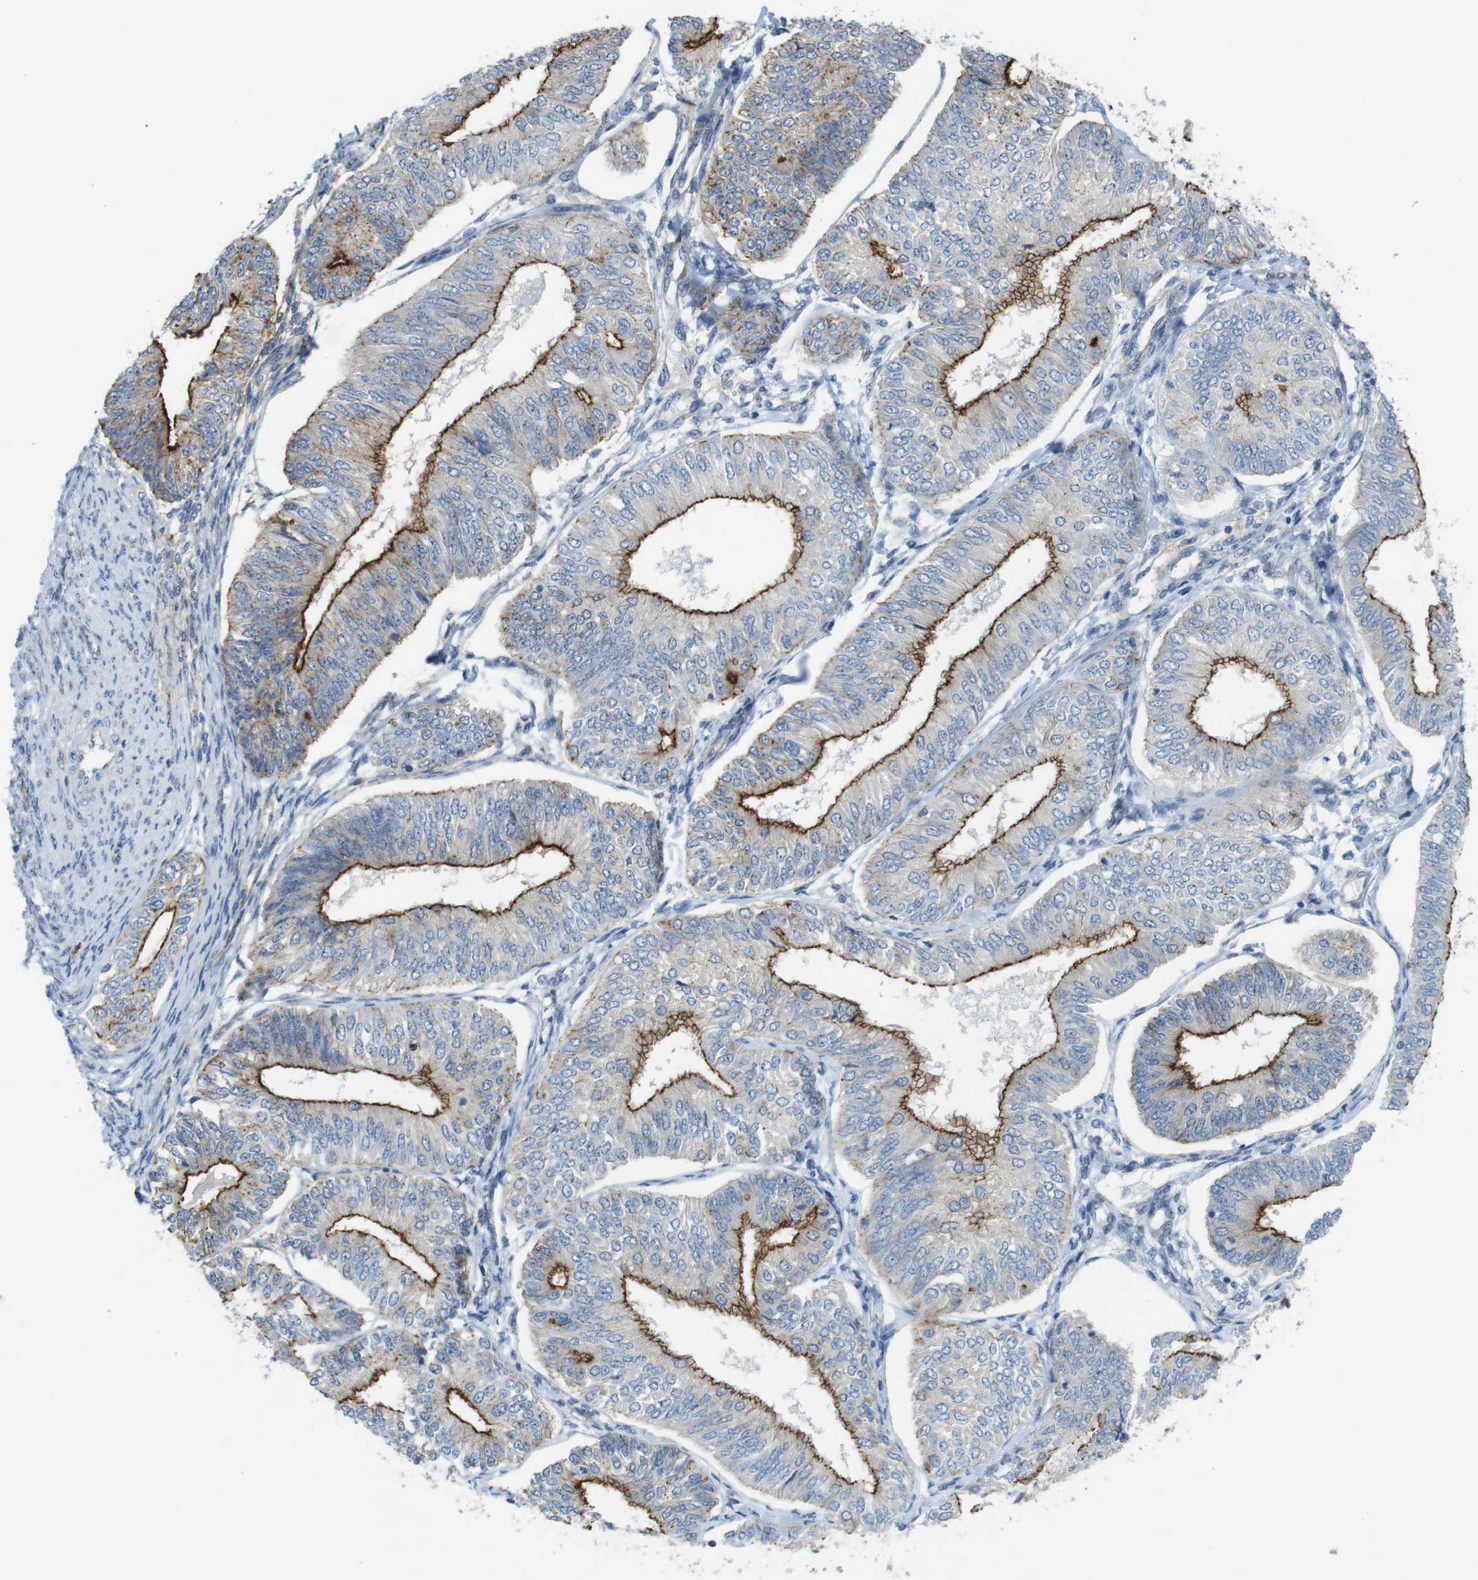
{"staining": {"intensity": "moderate", "quantity": "25%-75%", "location": "cytoplasmic/membranous"}, "tissue": "endometrial cancer", "cell_type": "Tumor cells", "image_type": "cancer", "snomed": [{"axis": "morphology", "description": "Adenocarcinoma, NOS"}, {"axis": "topography", "description": "Endometrium"}], "caption": "Immunohistochemical staining of endometrial cancer (adenocarcinoma) reveals medium levels of moderate cytoplasmic/membranous protein positivity in about 25%-75% of tumor cells.", "gene": "TJP3", "patient": {"sex": "female", "age": 58}}